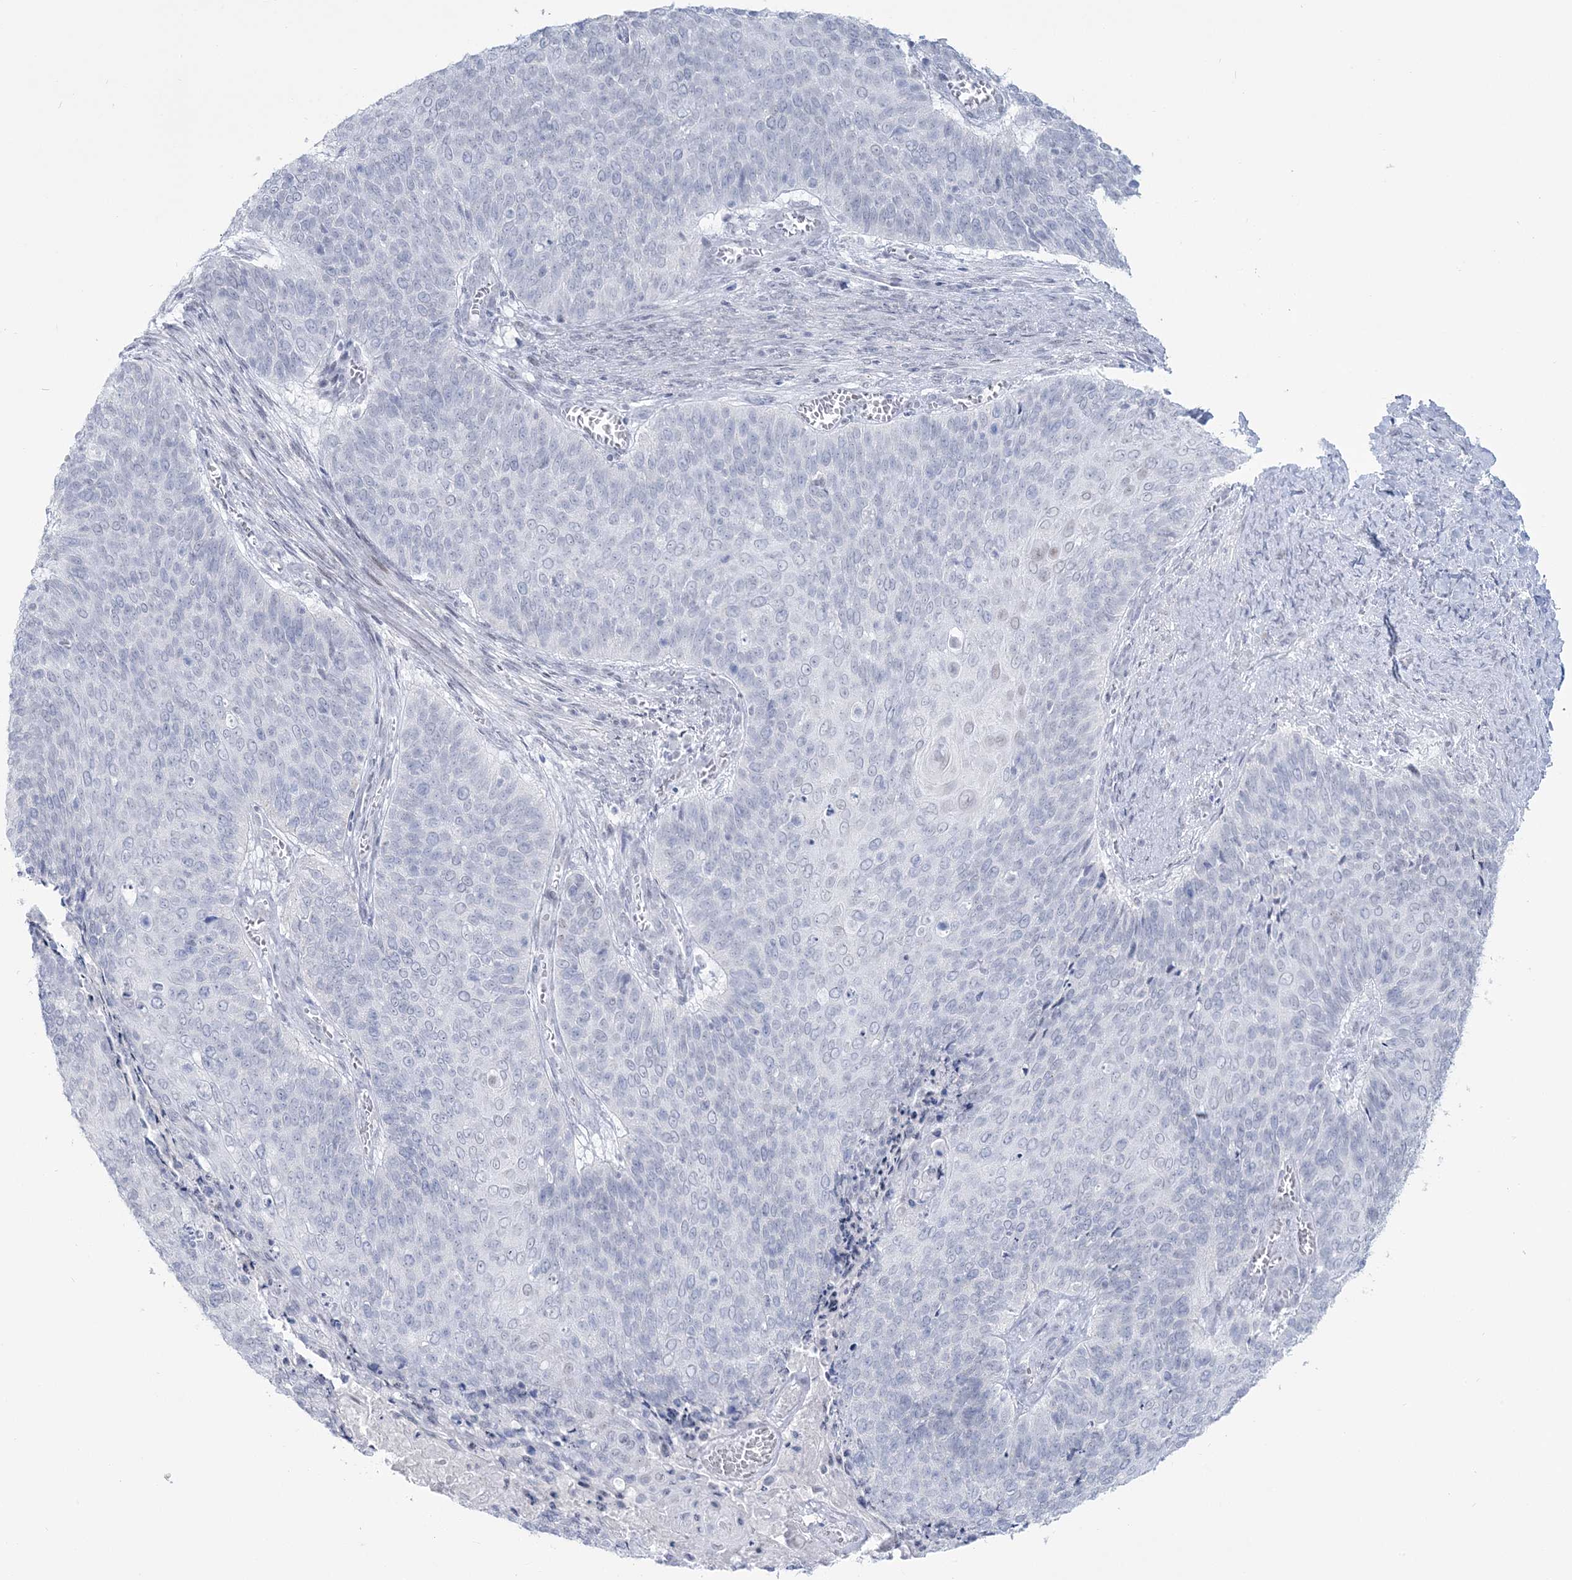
{"staining": {"intensity": "negative", "quantity": "none", "location": "none"}, "tissue": "cervical cancer", "cell_type": "Tumor cells", "image_type": "cancer", "snomed": [{"axis": "morphology", "description": "Squamous cell carcinoma, NOS"}, {"axis": "topography", "description": "Cervix"}], "caption": "High power microscopy photomicrograph of an immunohistochemistry (IHC) image of cervical squamous cell carcinoma, revealing no significant positivity in tumor cells.", "gene": "ZNF843", "patient": {"sex": "female", "age": 39}}